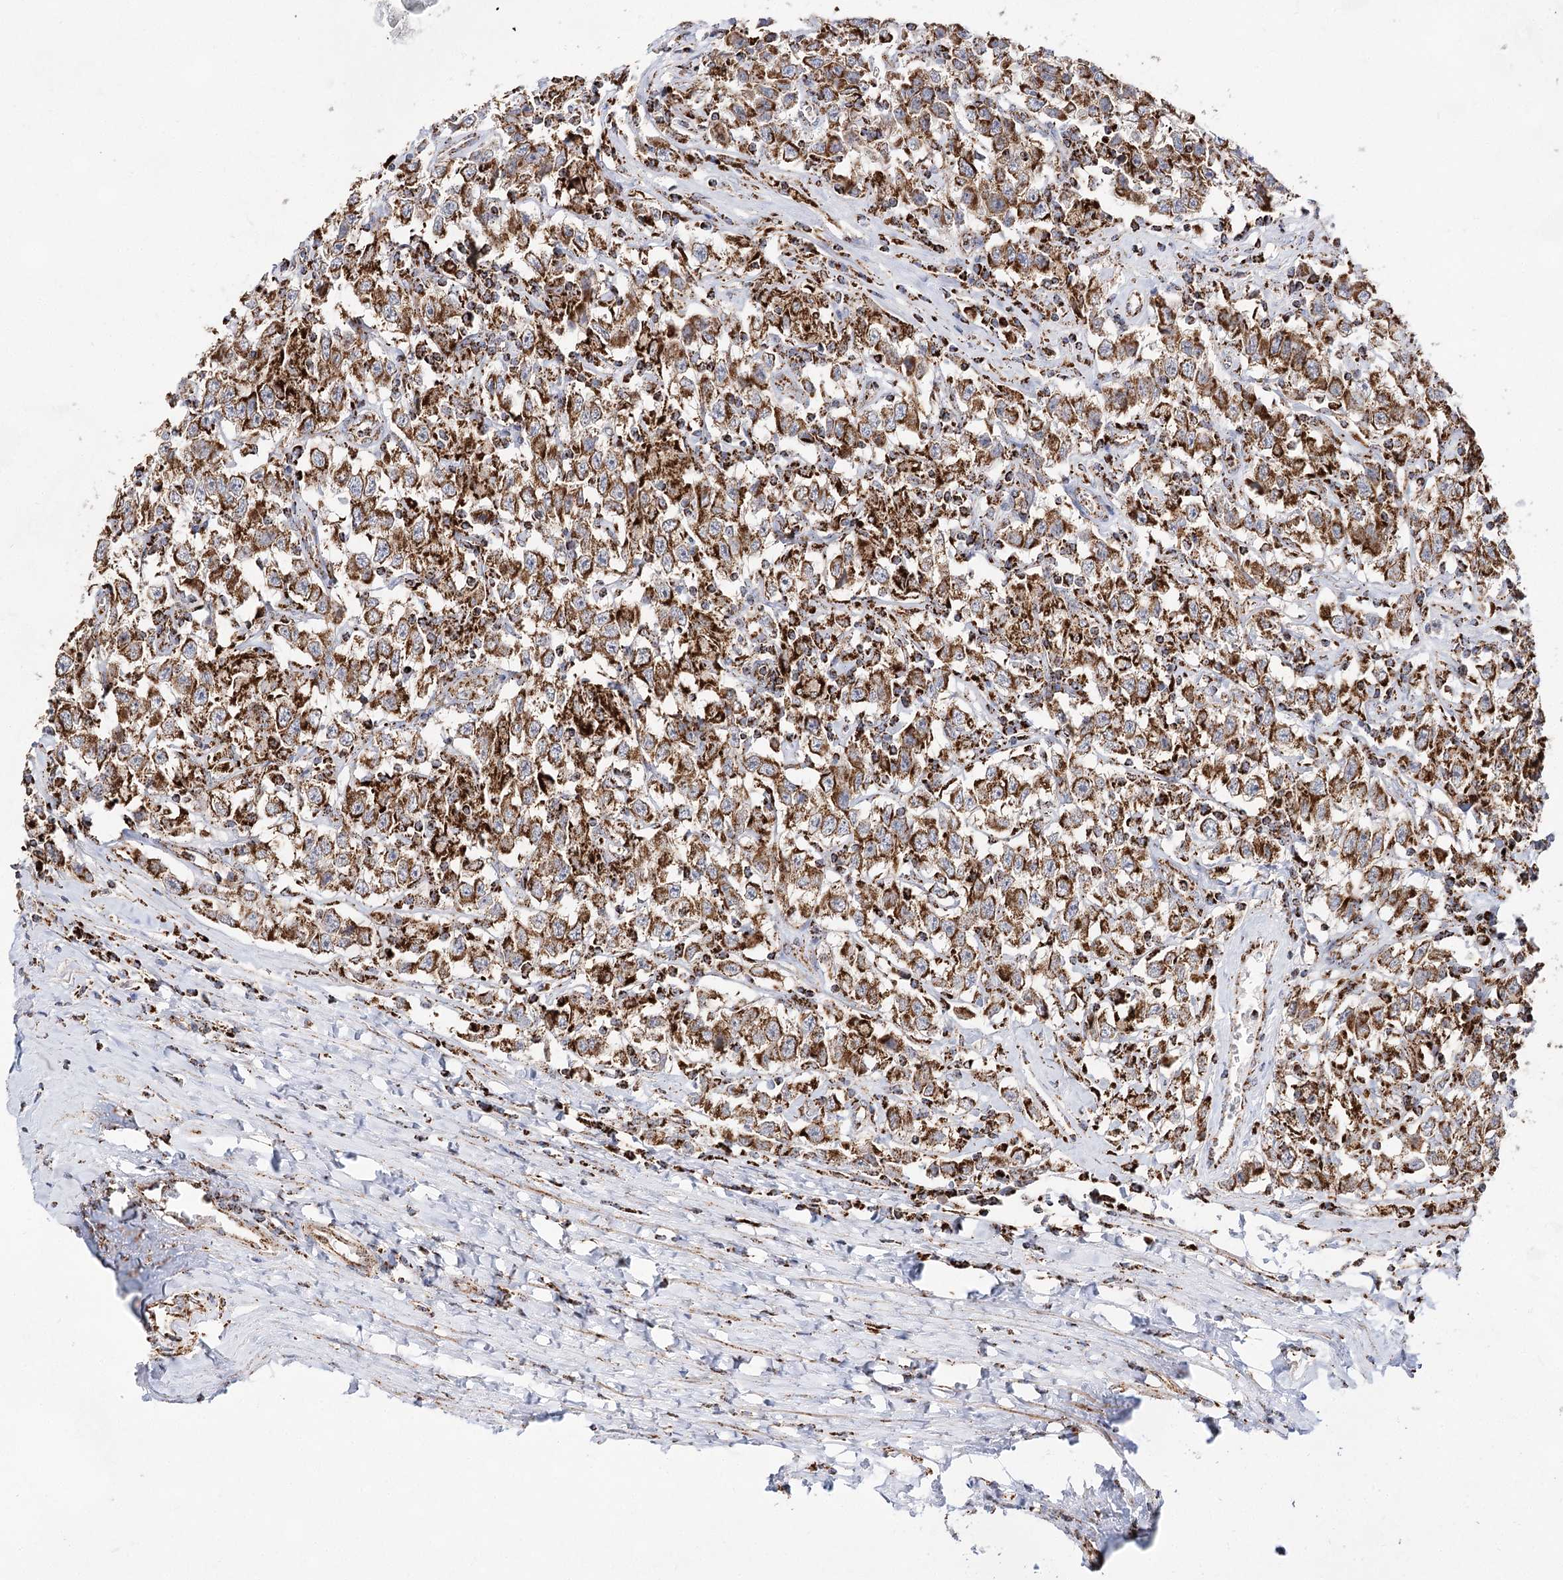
{"staining": {"intensity": "strong", "quantity": ">75%", "location": "cytoplasmic/membranous"}, "tissue": "testis cancer", "cell_type": "Tumor cells", "image_type": "cancer", "snomed": [{"axis": "morphology", "description": "Seminoma, NOS"}, {"axis": "topography", "description": "Testis"}], "caption": "A high-resolution micrograph shows IHC staining of seminoma (testis), which shows strong cytoplasmic/membranous positivity in about >75% of tumor cells.", "gene": "NADK2", "patient": {"sex": "male", "age": 41}}